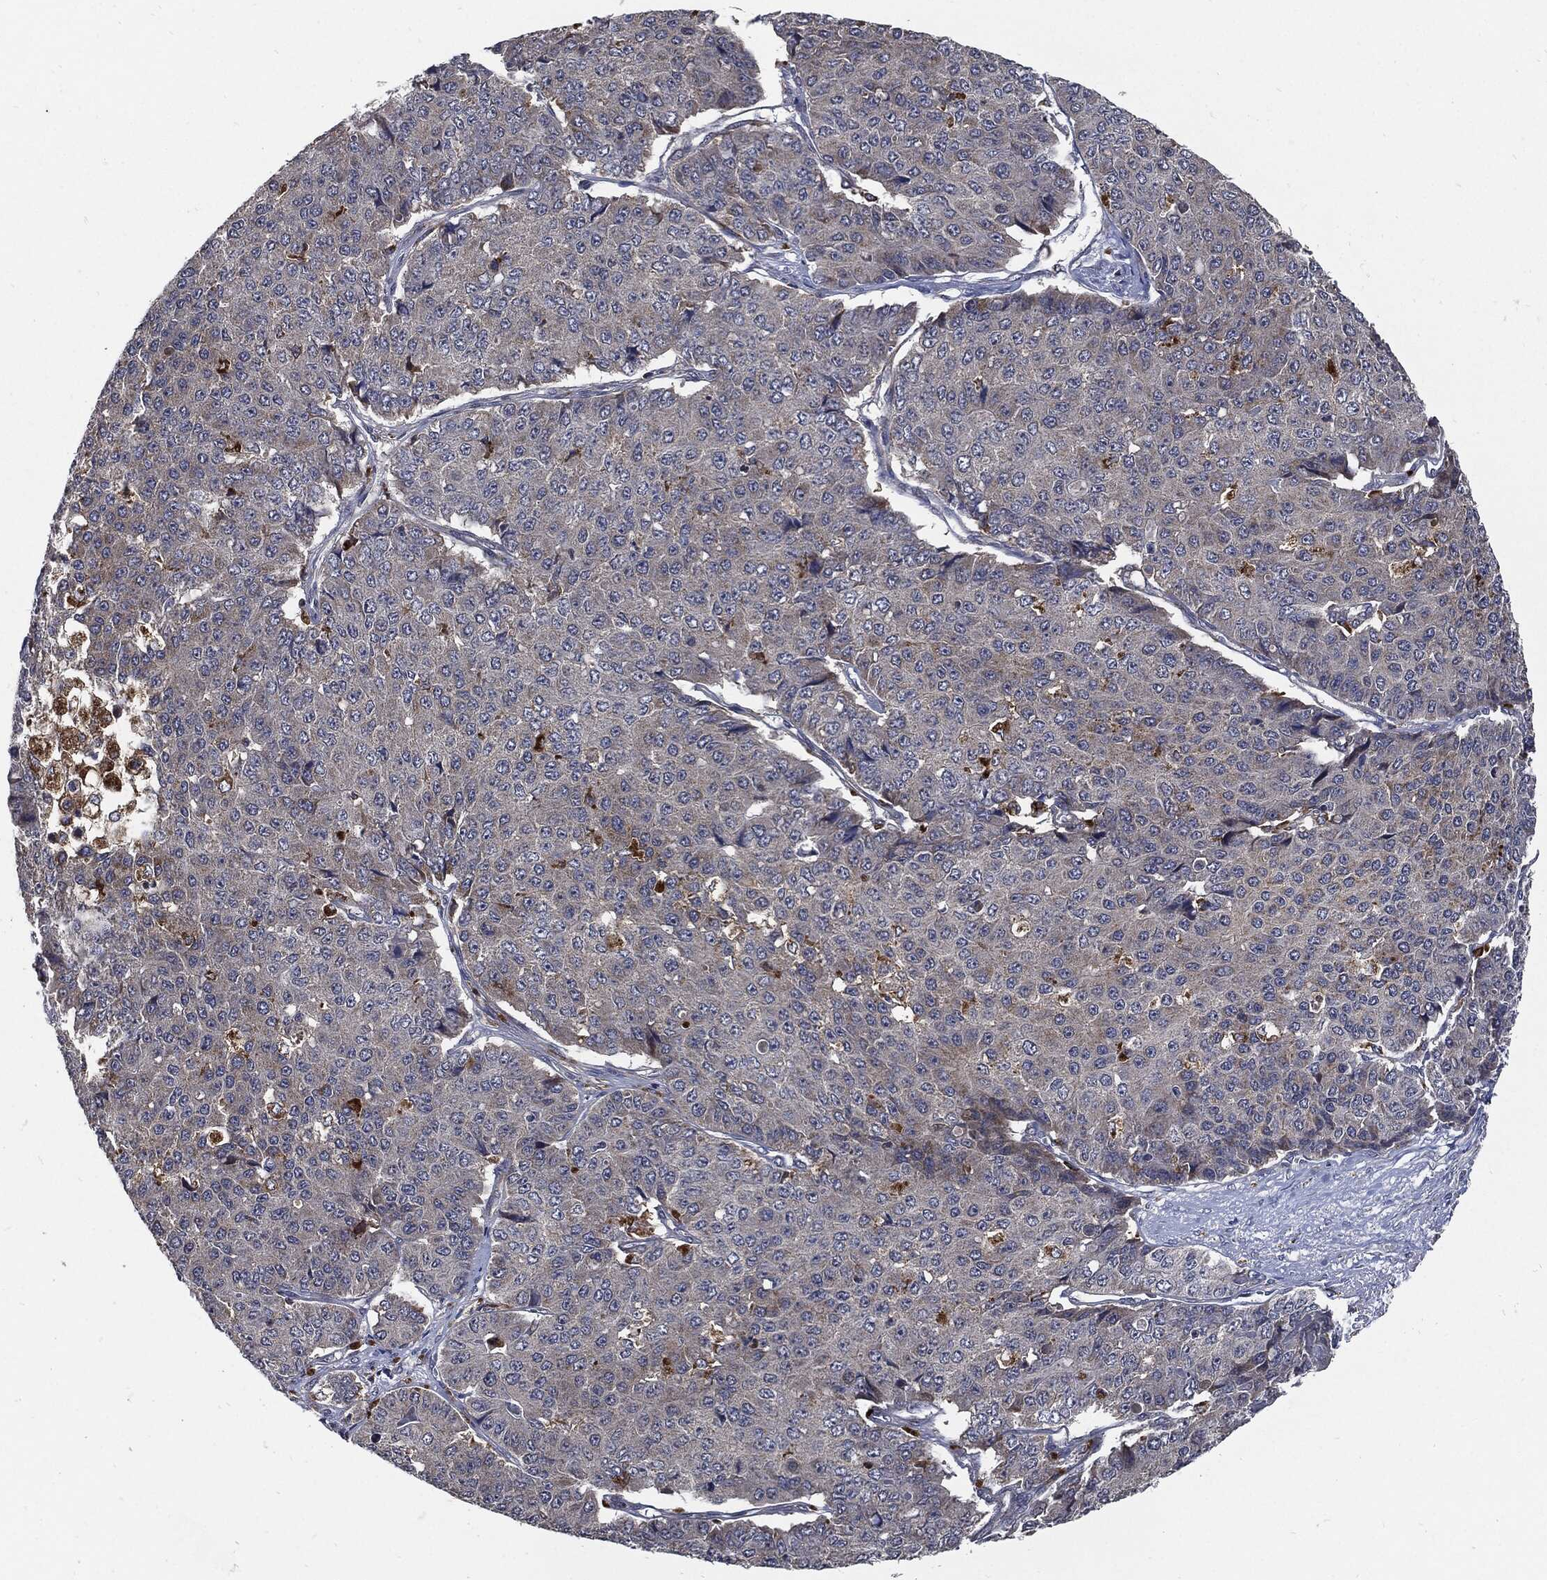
{"staining": {"intensity": "negative", "quantity": "none", "location": "none"}, "tissue": "pancreatic cancer", "cell_type": "Tumor cells", "image_type": "cancer", "snomed": [{"axis": "morphology", "description": "Normal tissue, NOS"}, {"axis": "morphology", "description": "Adenocarcinoma, NOS"}, {"axis": "topography", "description": "Pancreas"}, {"axis": "topography", "description": "Duodenum"}], "caption": "An IHC image of pancreatic cancer (adenocarcinoma) is shown. There is no staining in tumor cells of pancreatic cancer (adenocarcinoma). The staining is performed using DAB brown chromogen with nuclei counter-stained in using hematoxylin.", "gene": "SLC31A2", "patient": {"sex": "male", "age": 50}}